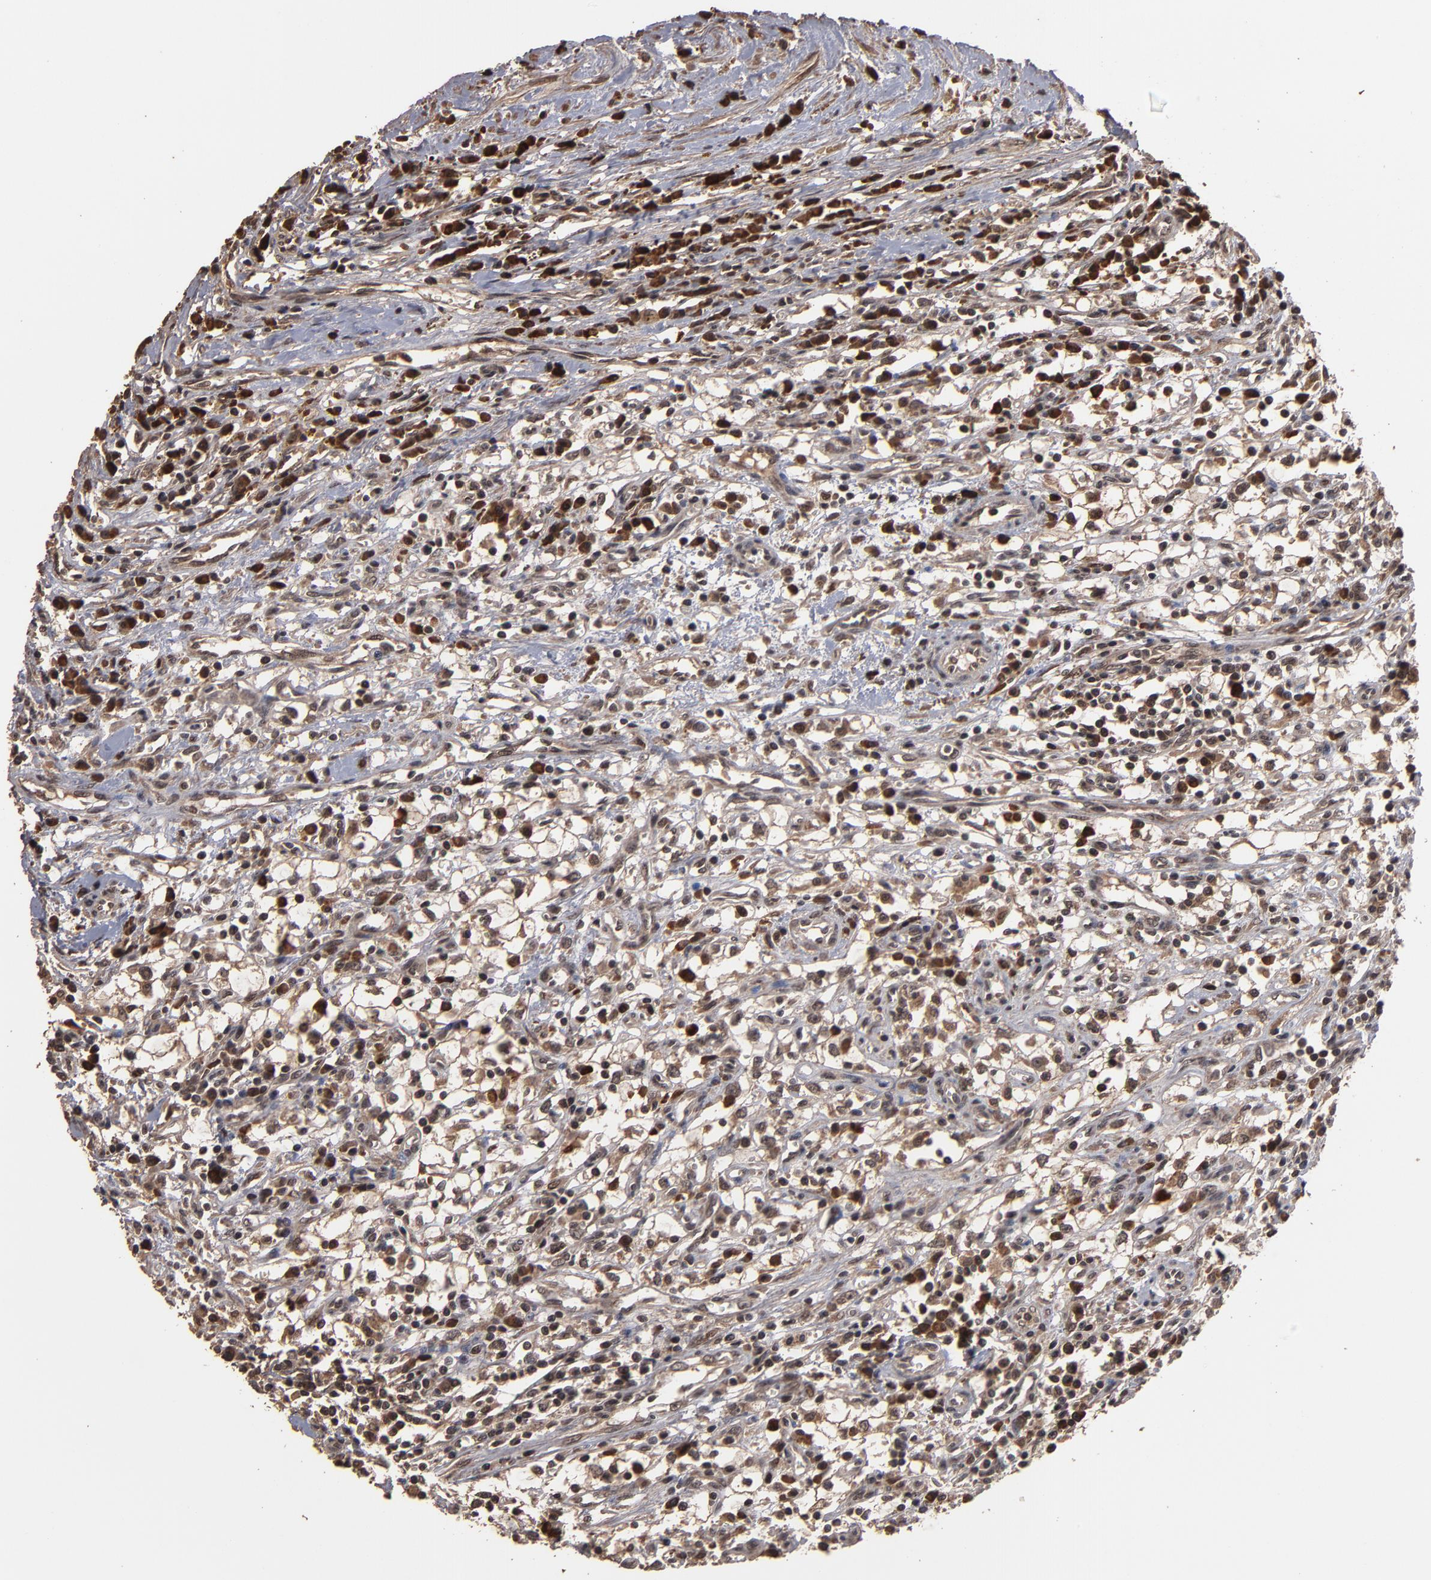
{"staining": {"intensity": "moderate", "quantity": ">75%", "location": "cytoplasmic/membranous,nuclear"}, "tissue": "renal cancer", "cell_type": "Tumor cells", "image_type": "cancer", "snomed": [{"axis": "morphology", "description": "Adenocarcinoma, NOS"}, {"axis": "topography", "description": "Kidney"}], "caption": "Renal cancer (adenocarcinoma) stained with immunohistochemistry shows moderate cytoplasmic/membranous and nuclear positivity in approximately >75% of tumor cells.", "gene": "NXF2B", "patient": {"sex": "male", "age": 82}}